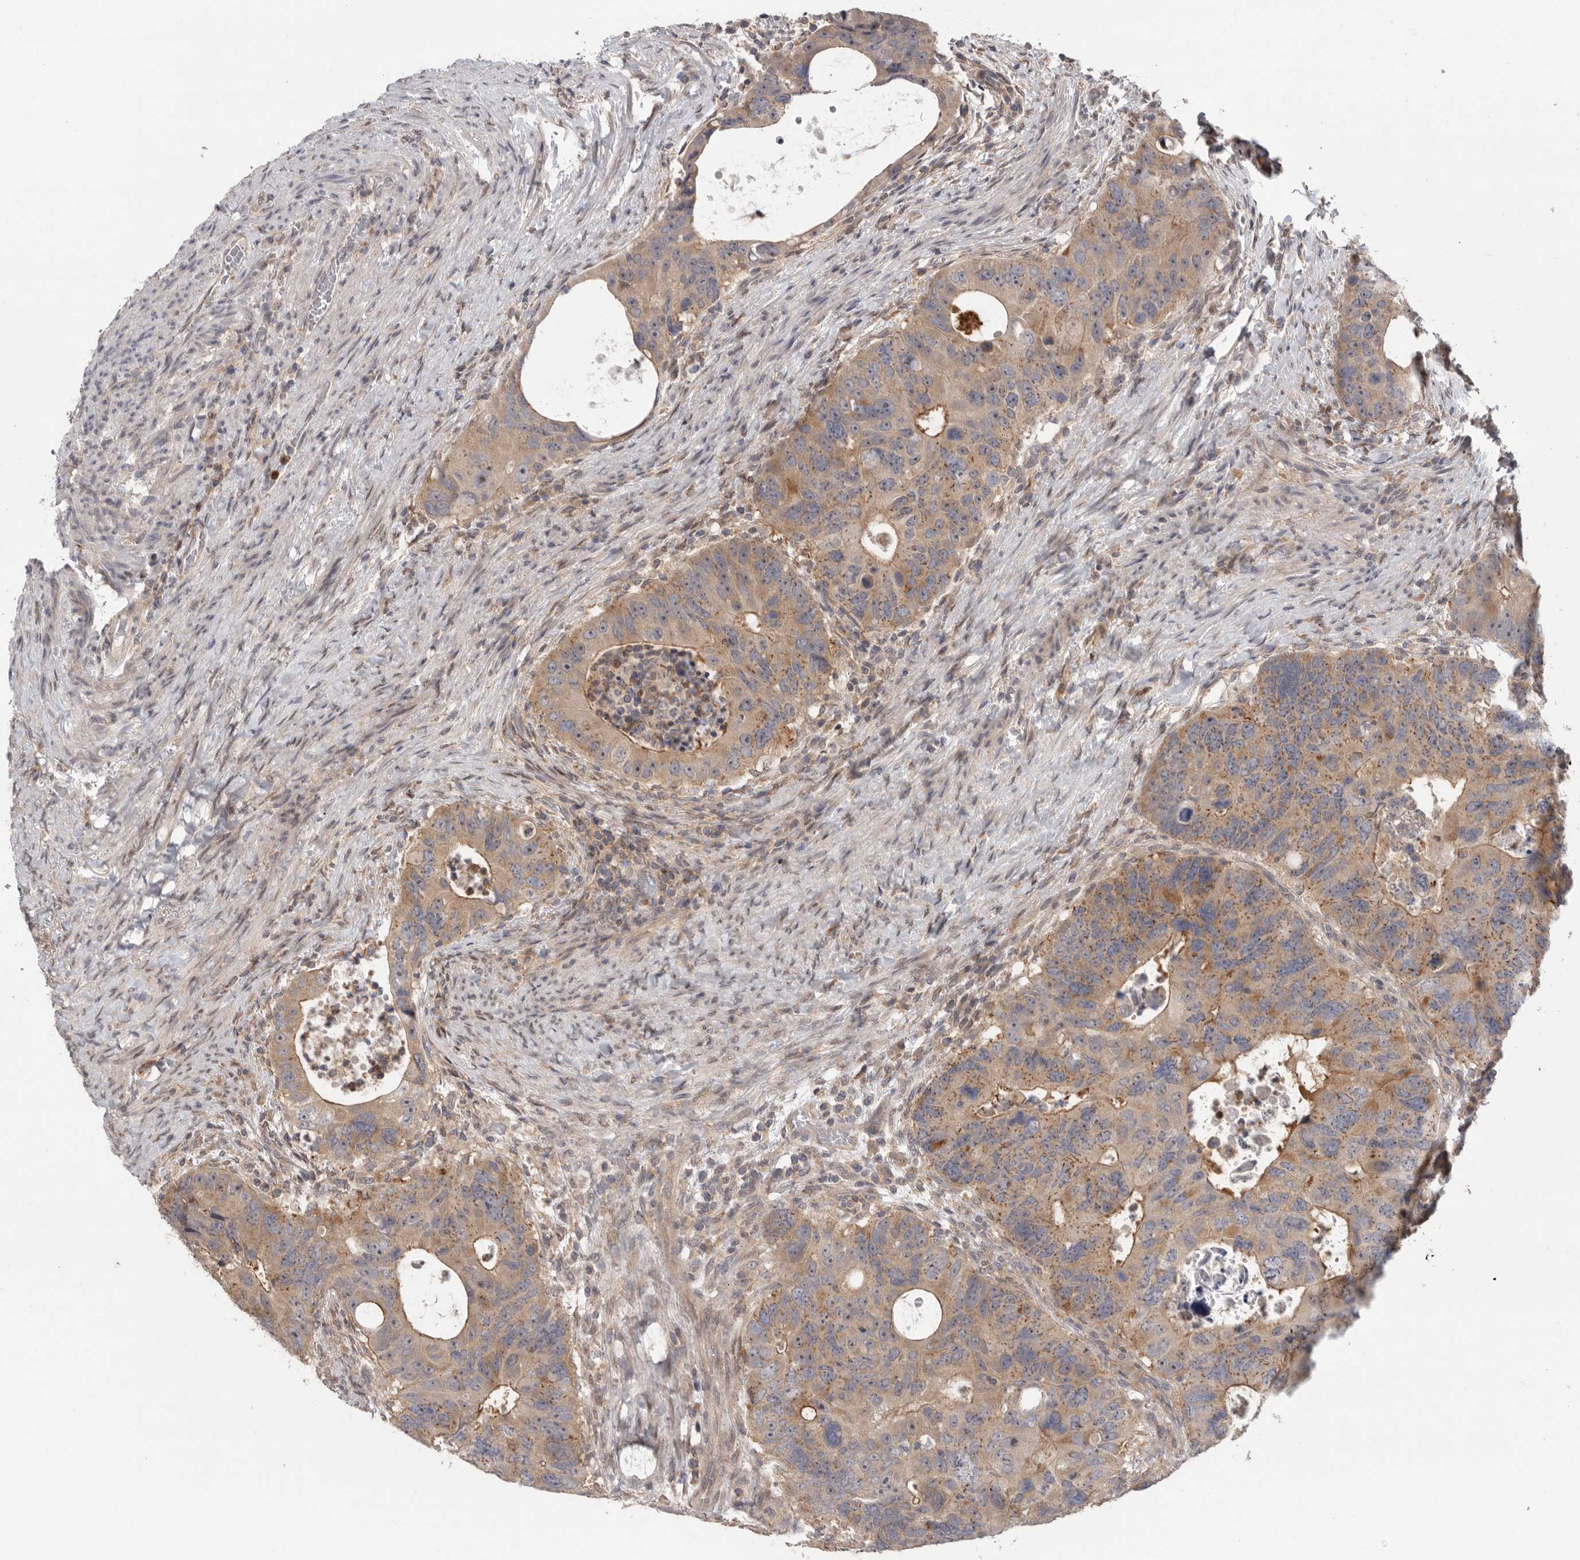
{"staining": {"intensity": "moderate", "quantity": ">75%", "location": "cytoplasmic/membranous"}, "tissue": "colorectal cancer", "cell_type": "Tumor cells", "image_type": "cancer", "snomed": [{"axis": "morphology", "description": "Adenocarcinoma, NOS"}, {"axis": "topography", "description": "Rectum"}], "caption": "A histopathology image of human colorectal cancer (adenocarcinoma) stained for a protein shows moderate cytoplasmic/membranous brown staining in tumor cells. (DAB (3,3'-diaminobenzidine) IHC, brown staining for protein, blue staining for nuclei).", "gene": "KLK5", "patient": {"sex": "male", "age": 59}}